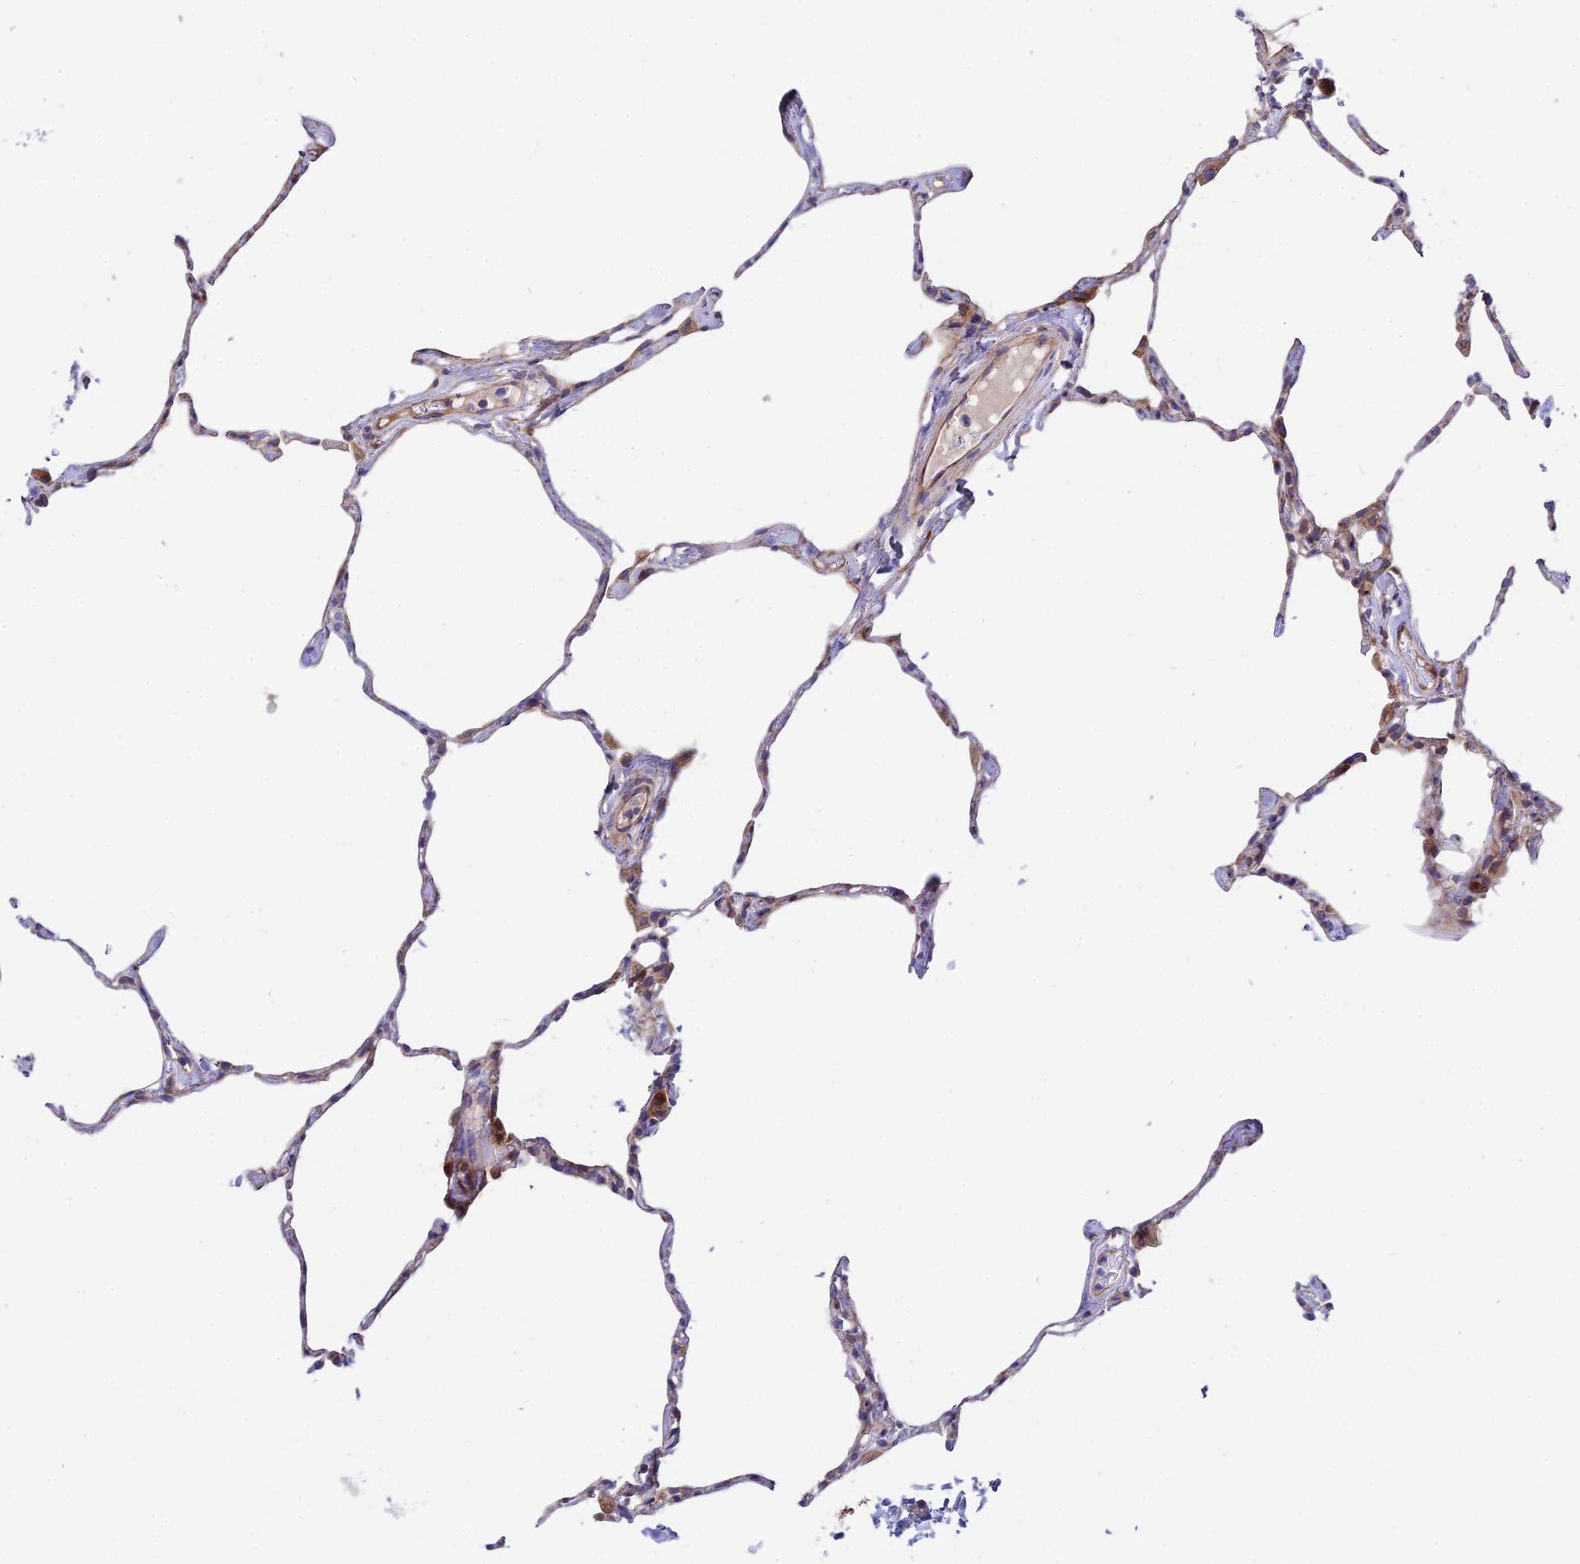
{"staining": {"intensity": "moderate", "quantity": "25%-75%", "location": "cytoplasmic/membranous"}, "tissue": "lung", "cell_type": "Alveolar cells", "image_type": "normal", "snomed": [{"axis": "morphology", "description": "Normal tissue, NOS"}, {"axis": "topography", "description": "Lung"}], "caption": "High-magnification brightfield microscopy of unremarkable lung stained with DAB (3,3'-diaminobenzidine) (brown) and counterstained with hematoxylin (blue). alveolar cells exhibit moderate cytoplasmic/membranous positivity is identified in about25%-75% of cells.", "gene": "VPS13C", "patient": {"sex": "male", "age": 65}}